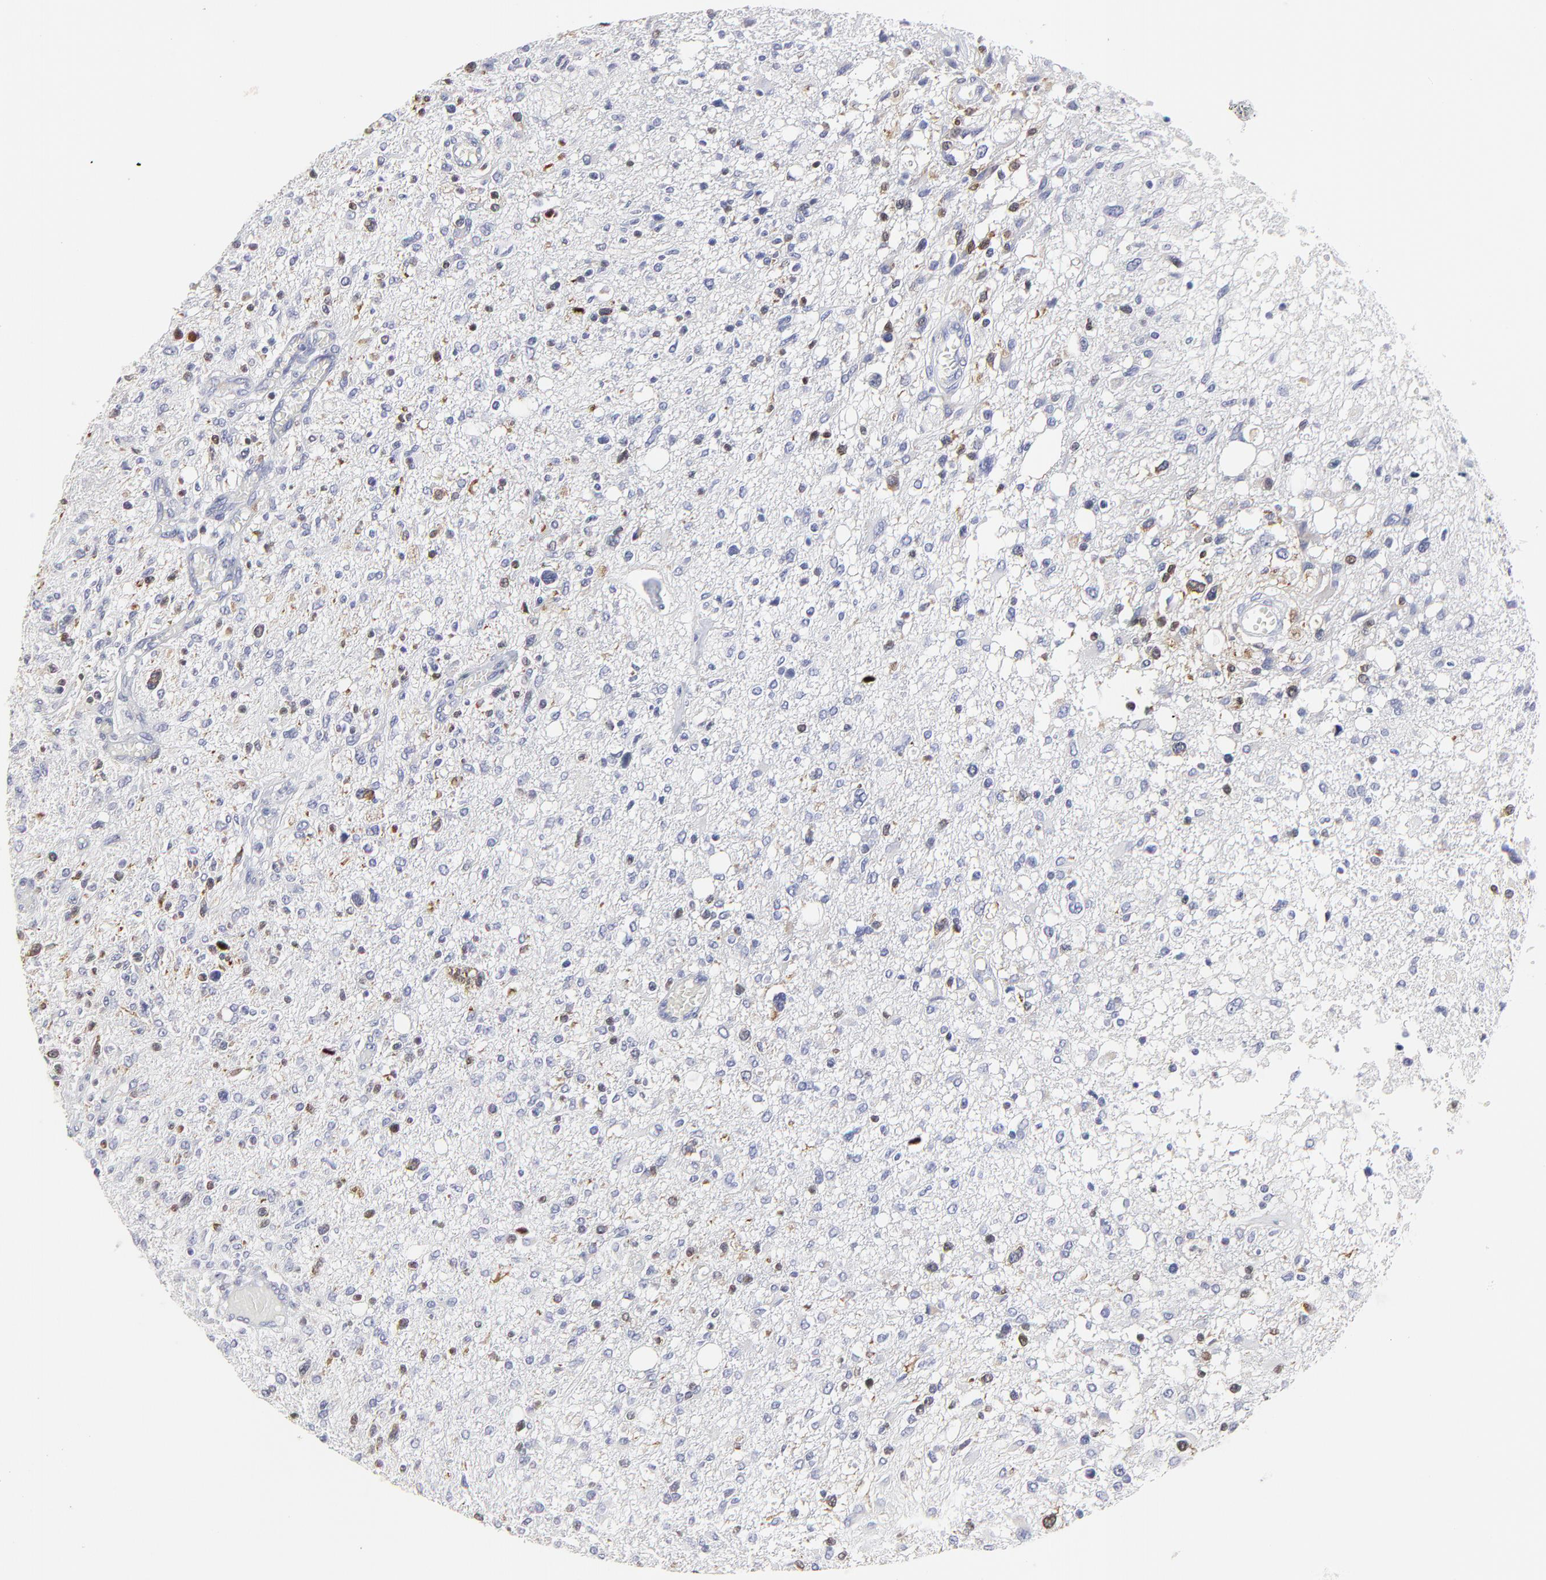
{"staining": {"intensity": "weak", "quantity": "<25%", "location": "cytoplasmic/membranous,nuclear"}, "tissue": "glioma", "cell_type": "Tumor cells", "image_type": "cancer", "snomed": [{"axis": "morphology", "description": "Glioma, malignant, High grade"}, {"axis": "topography", "description": "Cerebral cortex"}], "caption": "A histopathology image of human glioma is negative for staining in tumor cells.", "gene": "NCAPH", "patient": {"sex": "male", "age": 76}}